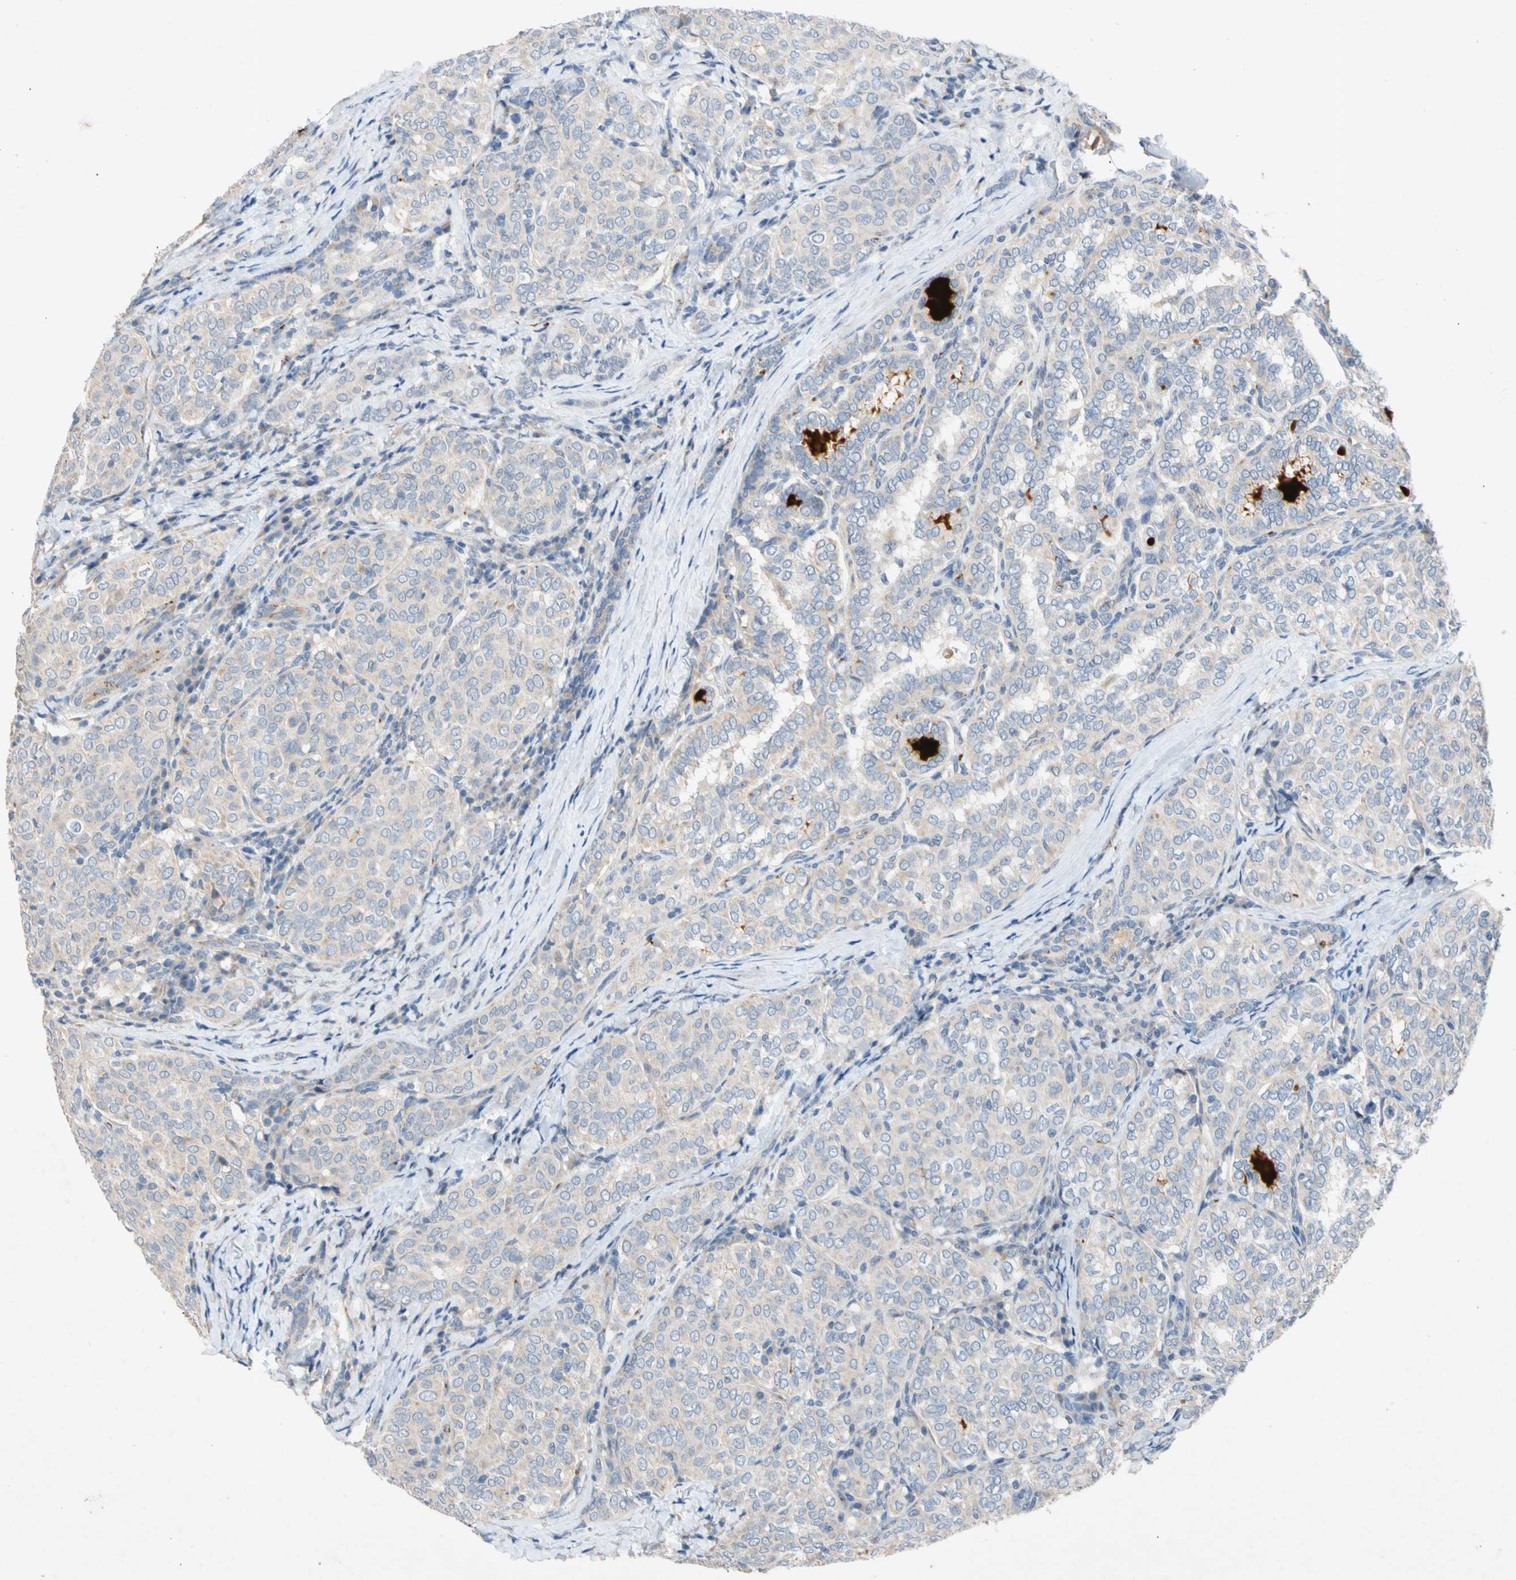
{"staining": {"intensity": "negative", "quantity": "none", "location": "none"}, "tissue": "thyroid cancer", "cell_type": "Tumor cells", "image_type": "cancer", "snomed": [{"axis": "morphology", "description": "Normal tissue, NOS"}, {"axis": "morphology", "description": "Papillary adenocarcinoma, NOS"}, {"axis": "topography", "description": "Thyroid gland"}], "caption": "The micrograph displays no significant positivity in tumor cells of thyroid cancer (papillary adenocarcinoma).", "gene": "GASK1B", "patient": {"sex": "female", "age": 30}}